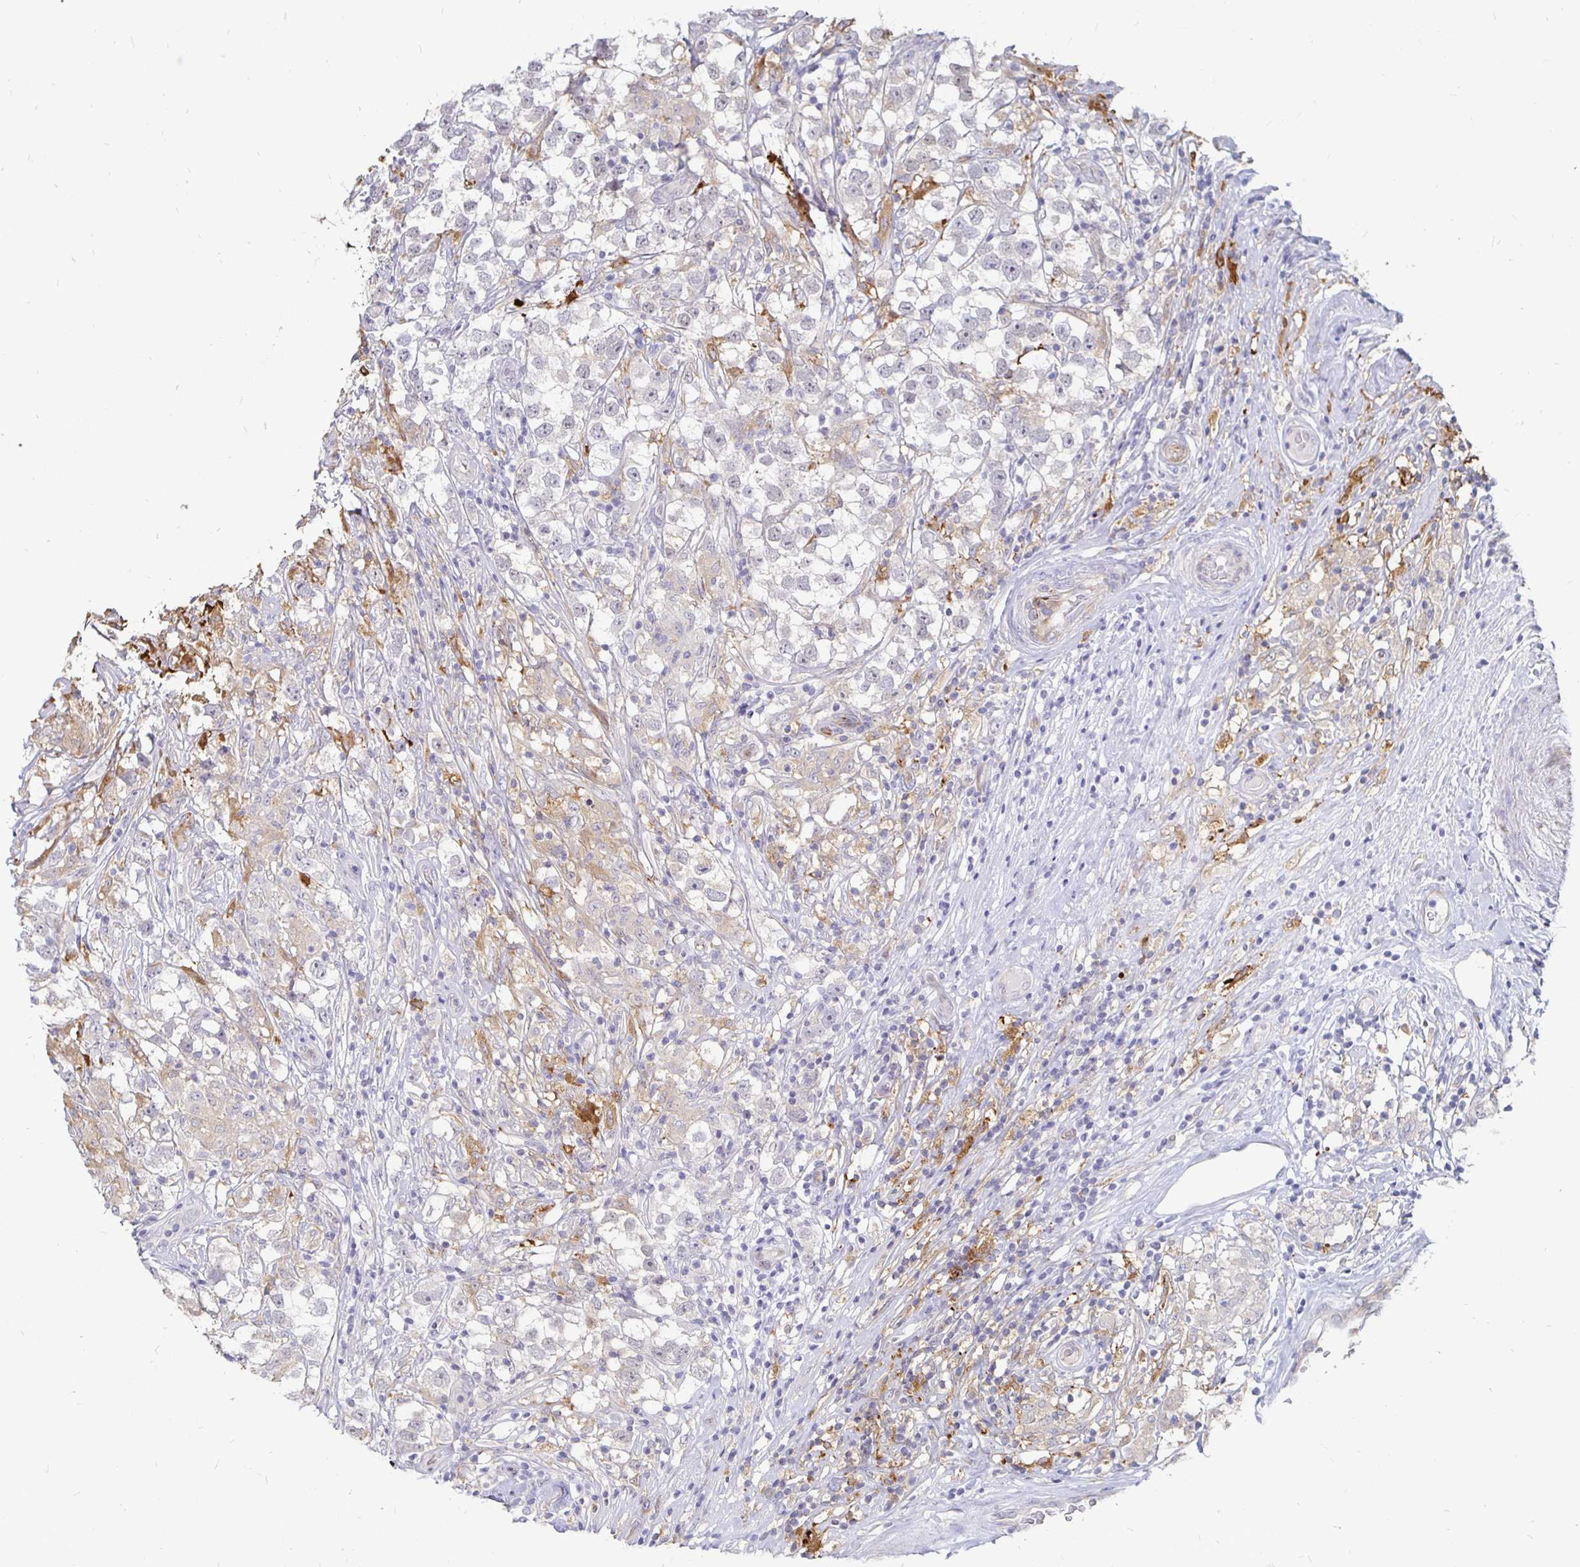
{"staining": {"intensity": "negative", "quantity": "none", "location": "none"}, "tissue": "testis cancer", "cell_type": "Tumor cells", "image_type": "cancer", "snomed": [{"axis": "morphology", "description": "Seminoma, NOS"}, {"axis": "topography", "description": "Testis"}], "caption": "Immunohistochemistry (IHC) micrograph of neoplastic tissue: testis seminoma stained with DAB (3,3'-diaminobenzidine) exhibits no significant protein staining in tumor cells.", "gene": "CCDC85A", "patient": {"sex": "male", "age": 46}}